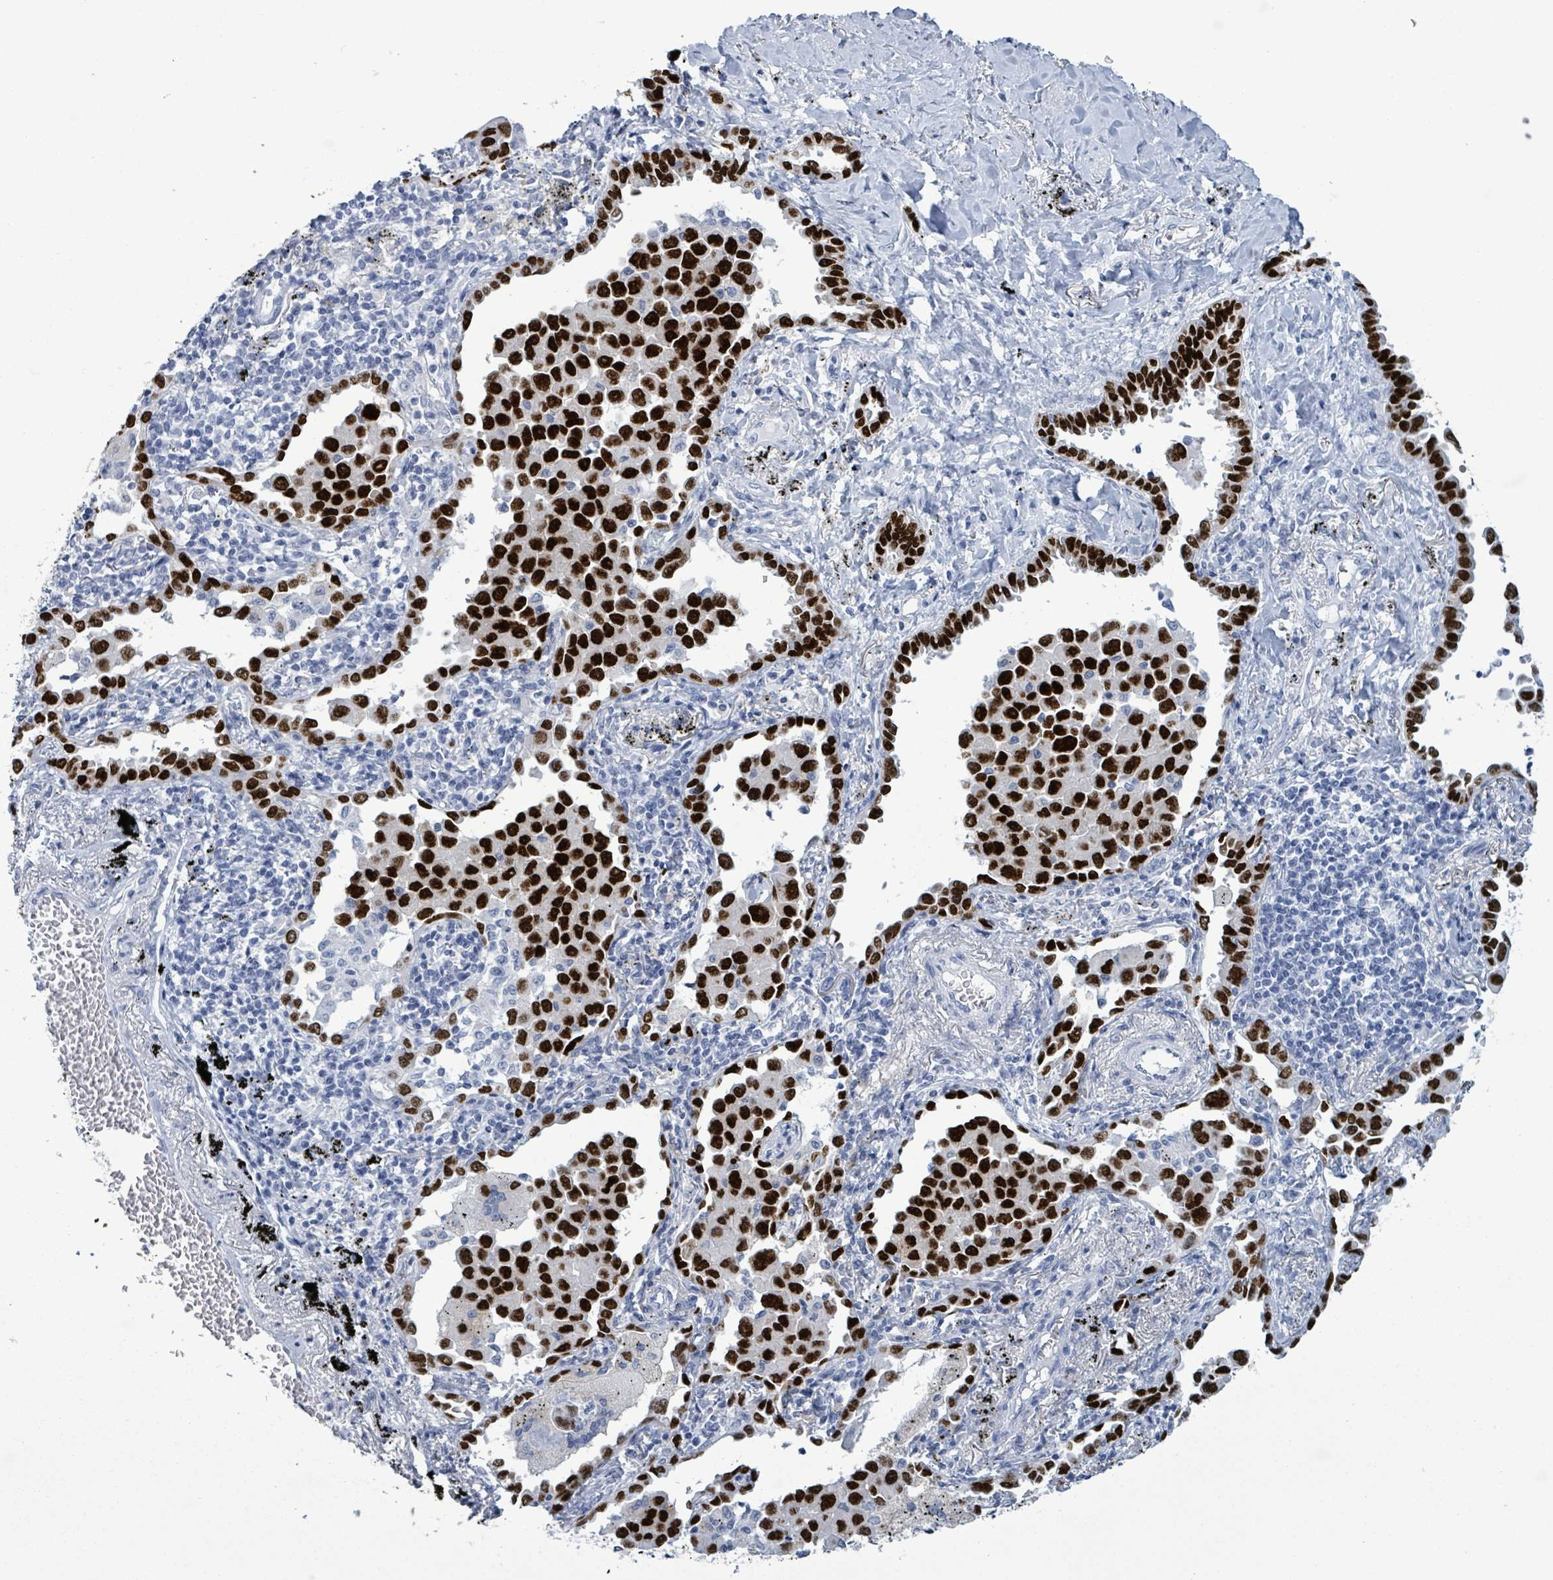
{"staining": {"intensity": "strong", "quantity": ">75%", "location": "nuclear"}, "tissue": "lung cancer", "cell_type": "Tumor cells", "image_type": "cancer", "snomed": [{"axis": "morphology", "description": "Adenocarcinoma, NOS"}, {"axis": "topography", "description": "Lung"}], "caption": "The image reveals a brown stain indicating the presence of a protein in the nuclear of tumor cells in lung adenocarcinoma.", "gene": "NKX2-1", "patient": {"sex": "male", "age": 67}}